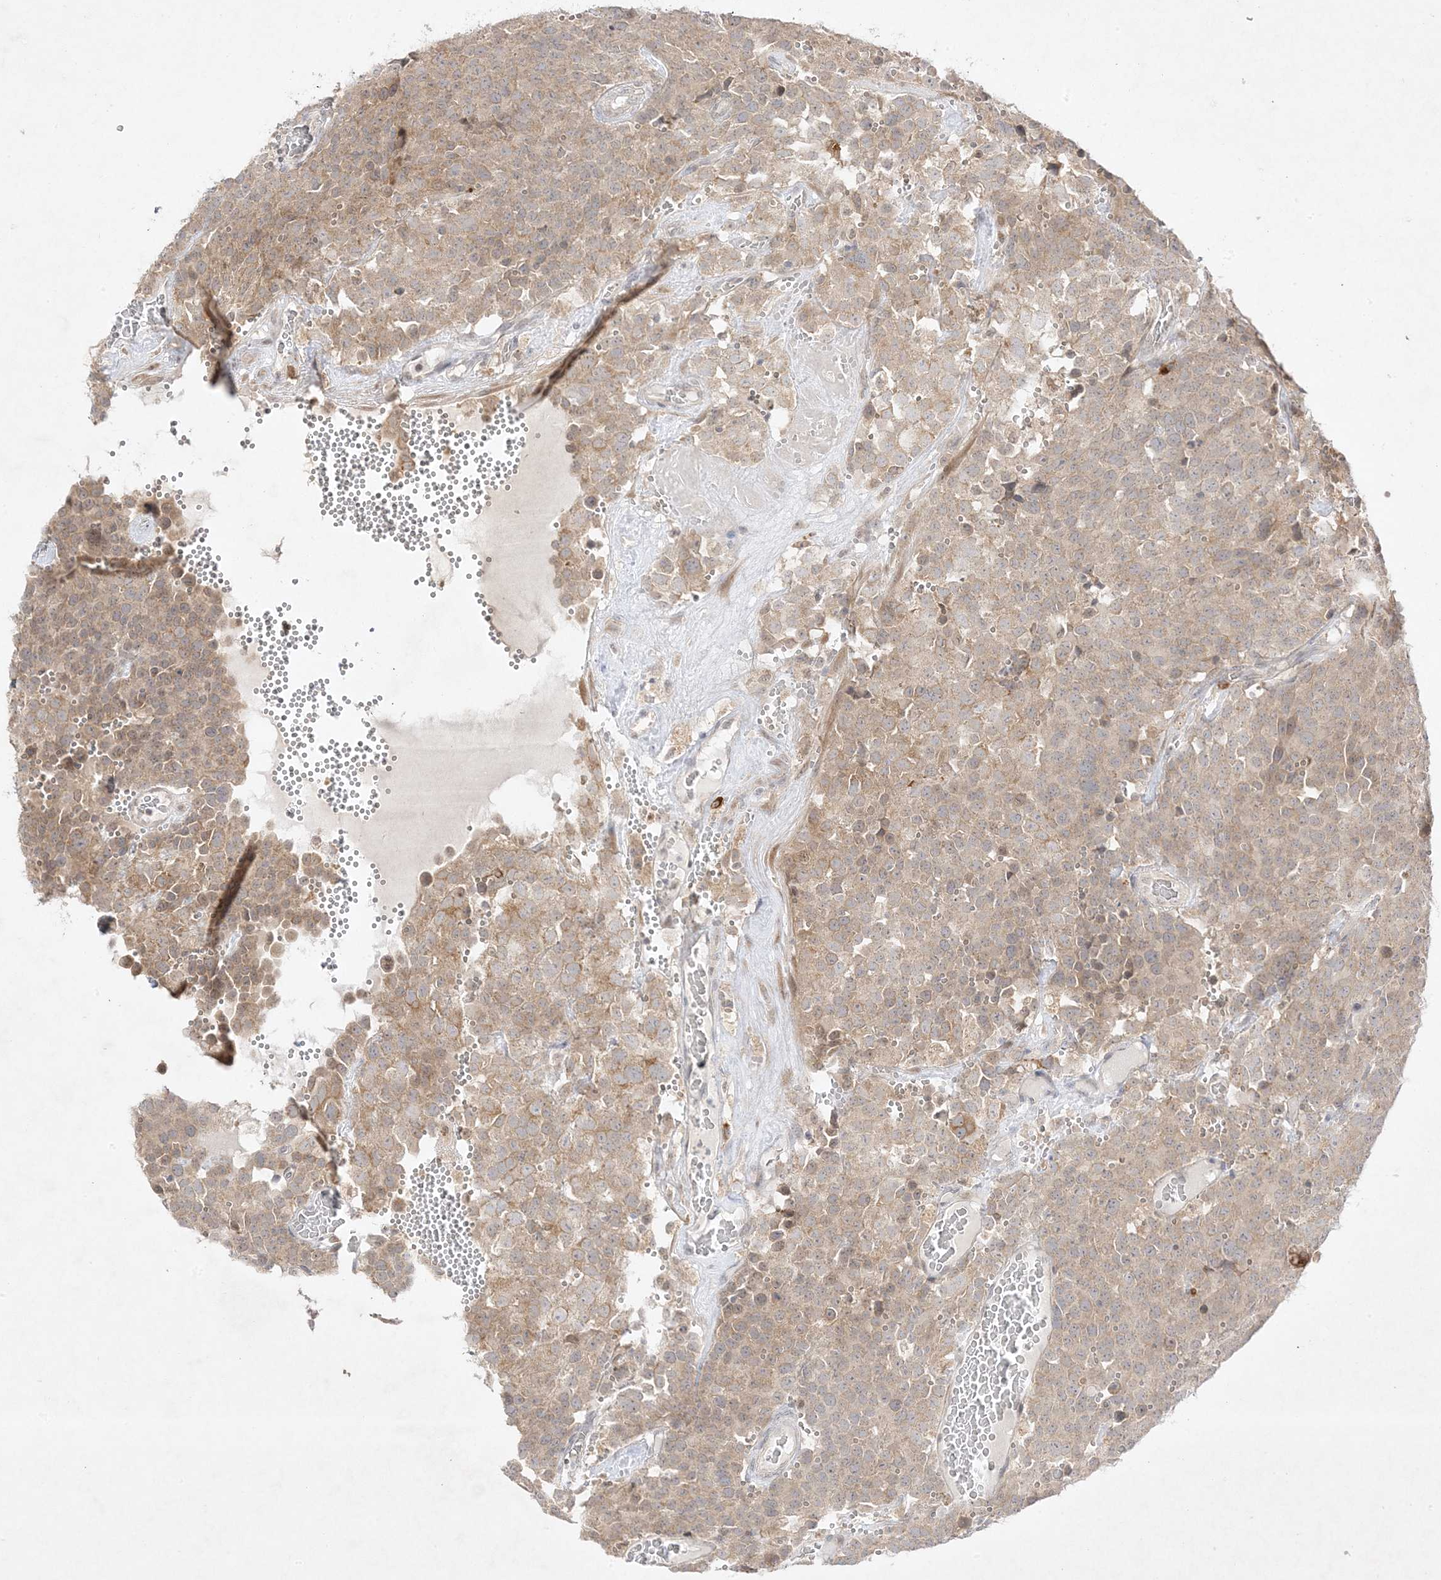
{"staining": {"intensity": "weak", "quantity": ">75%", "location": "cytoplasmic/membranous"}, "tissue": "testis cancer", "cell_type": "Tumor cells", "image_type": "cancer", "snomed": [{"axis": "morphology", "description": "Seminoma, NOS"}, {"axis": "topography", "description": "Testis"}], "caption": "The image reveals staining of testis cancer (seminoma), revealing weak cytoplasmic/membranous protein positivity (brown color) within tumor cells.", "gene": "C2CD2", "patient": {"sex": "male", "age": 71}}